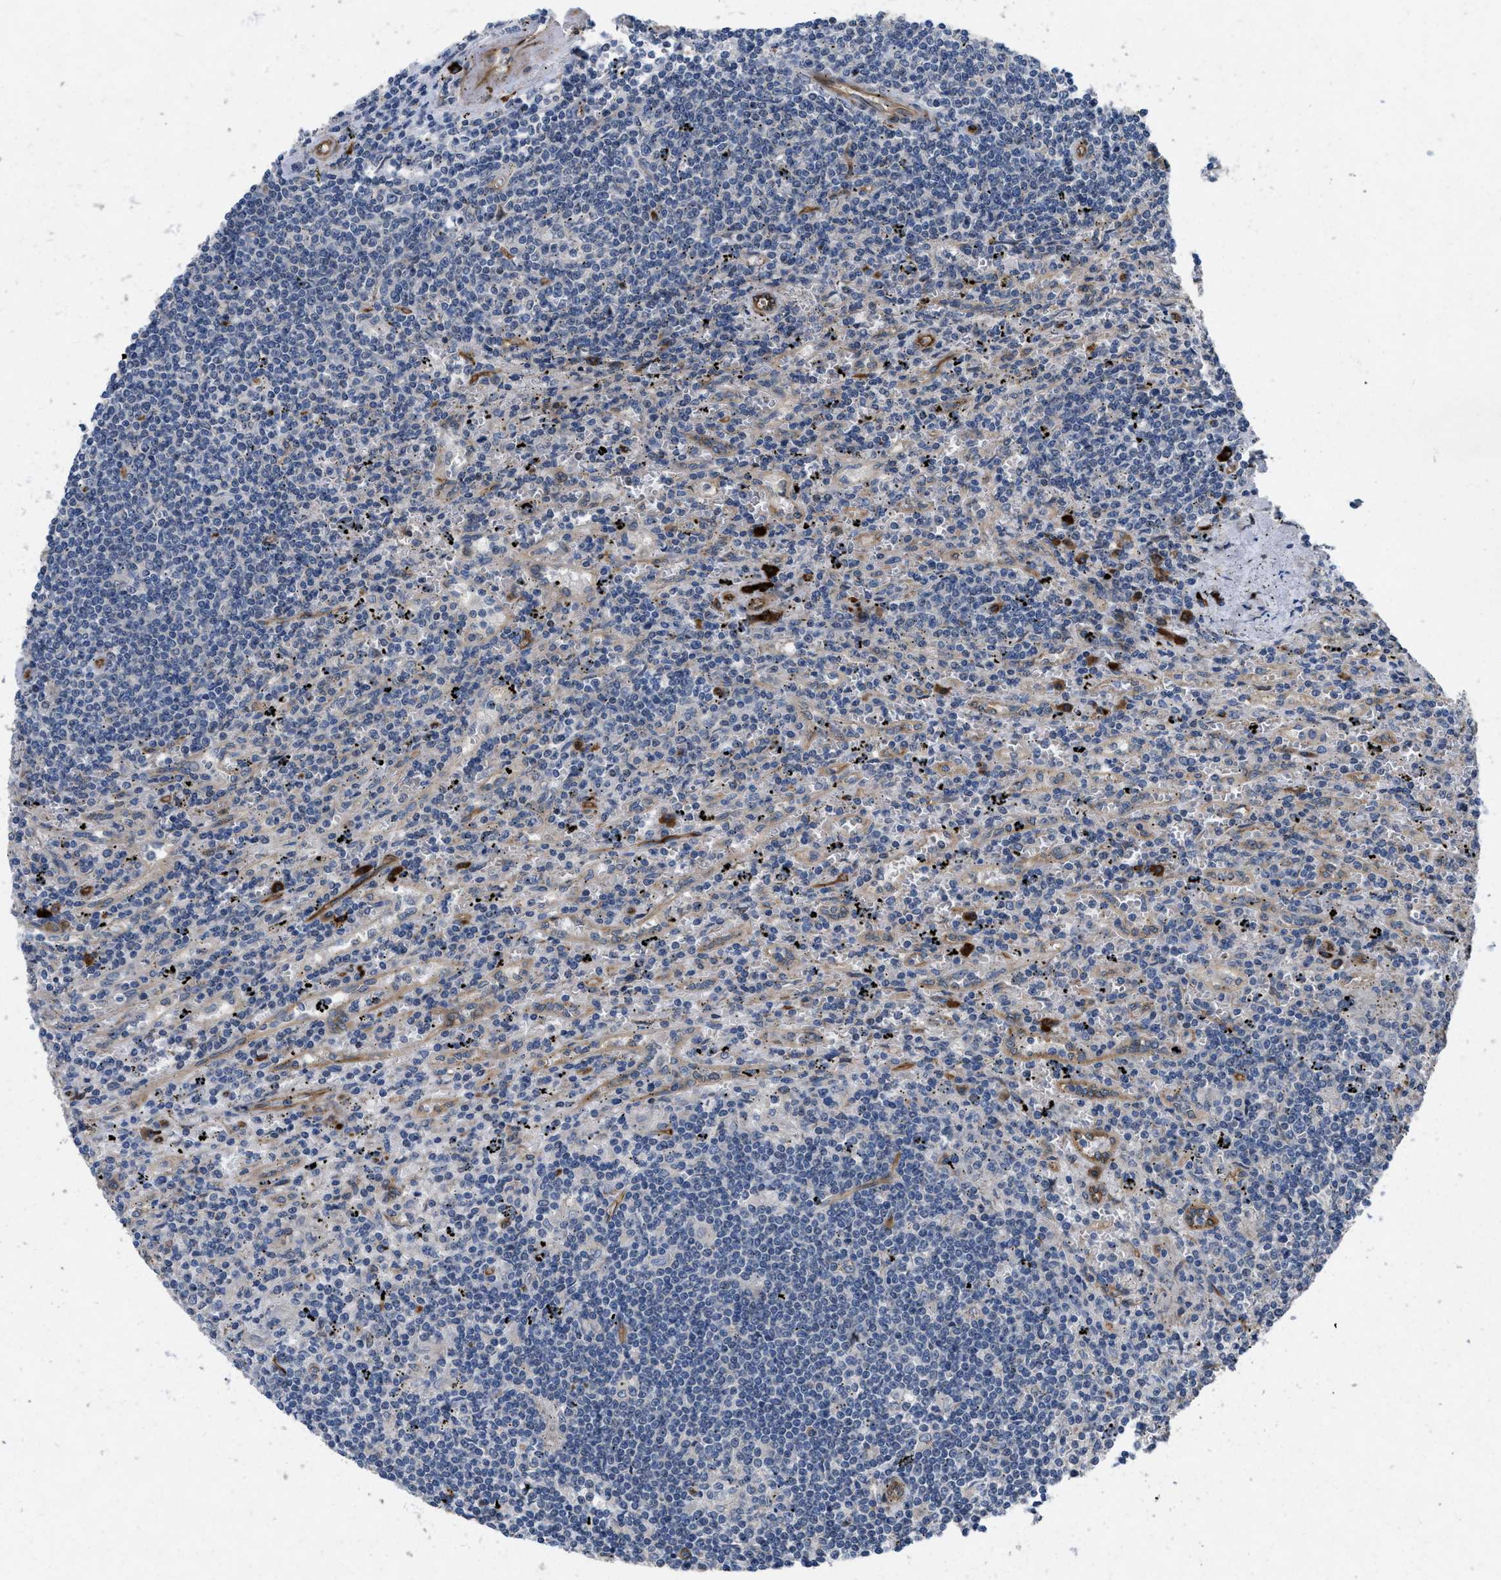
{"staining": {"intensity": "negative", "quantity": "none", "location": "none"}, "tissue": "lymphoma", "cell_type": "Tumor cells", "image_type": "cancer", "snomed": [{"axis": "morphology", "description": "Malignant lymphoma, non-Hodgkin's type, Low grade"}, {"axis": "topography", "description": "Spleen"}], "caption": "The immunohistochemistry photomicrograph has no significant expression in tumor cells of malignant lymphoma, non-Hodgkin's type (low-grade) tissue. The staining is performed using DAB (3,3'-diaminobenzidine) brown chromogen with nuclei counter-stained in using hematoxylin.", "gene": "HSPA12B", "patient": {"sex": "male", "age": 76}}